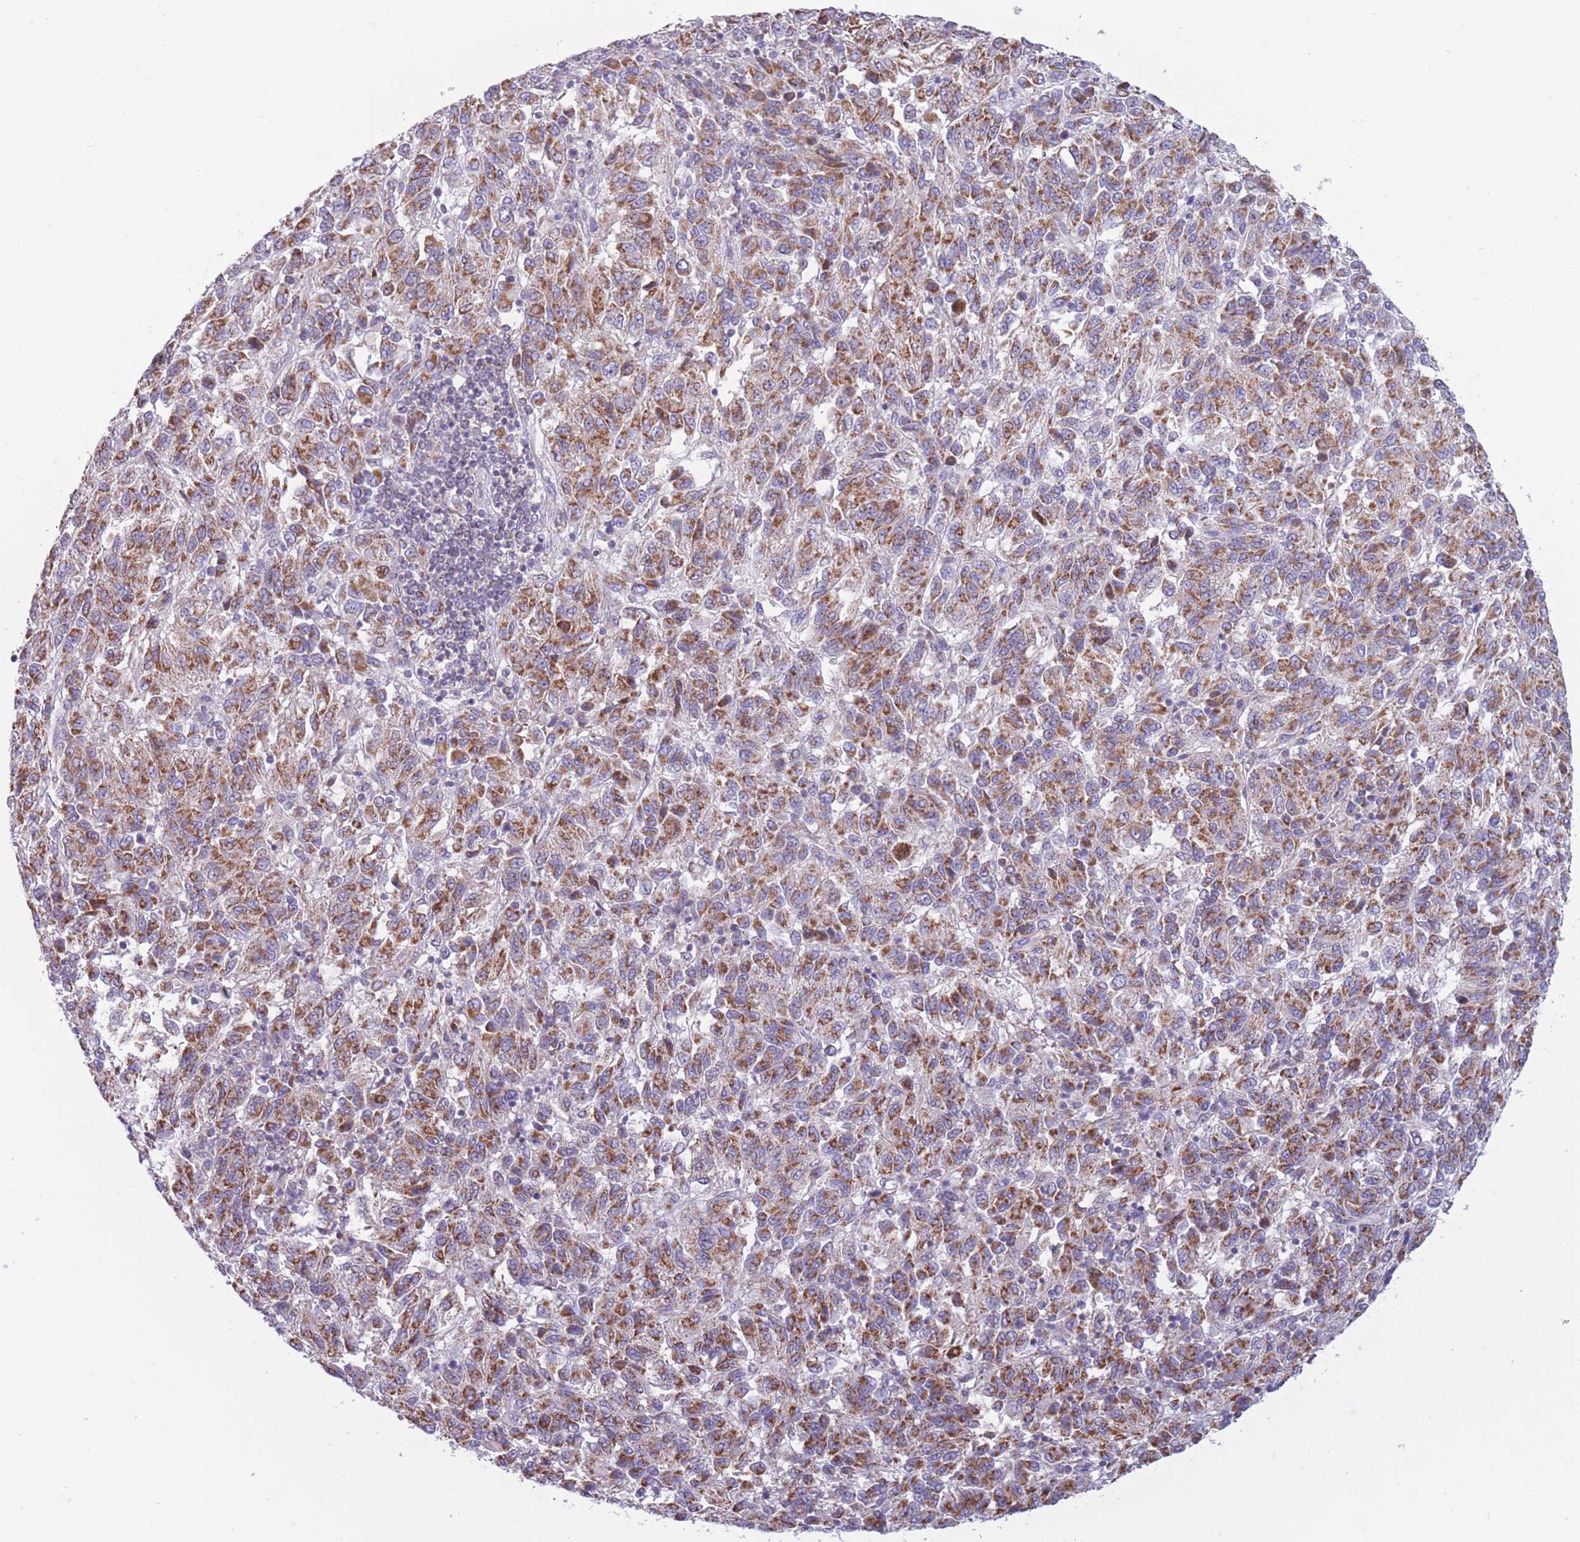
{"staining": {"intensity": "moderate", "quantity": ">75%", "location": "cytoplasmic/membranous"}, "tissue": "melanoma", "cell_type": "Tumor cells", "image_type": "cancer", "snomed": [{"axis": "morphology", "description": "Malignant melanoma, Metastatic site"}, {"axis": "topography", "description": "Lung"}], "caption": "Immunohistochemistry (IHC) (DAB (3,3'-diaminobenzidine)) staining of human melanoma shows moderate cytoplasmic/membranous protein expression in approximately >75% of tumor cells.", "gene": "PDHA1", "patient": {"sex": "male", "age": 64}}